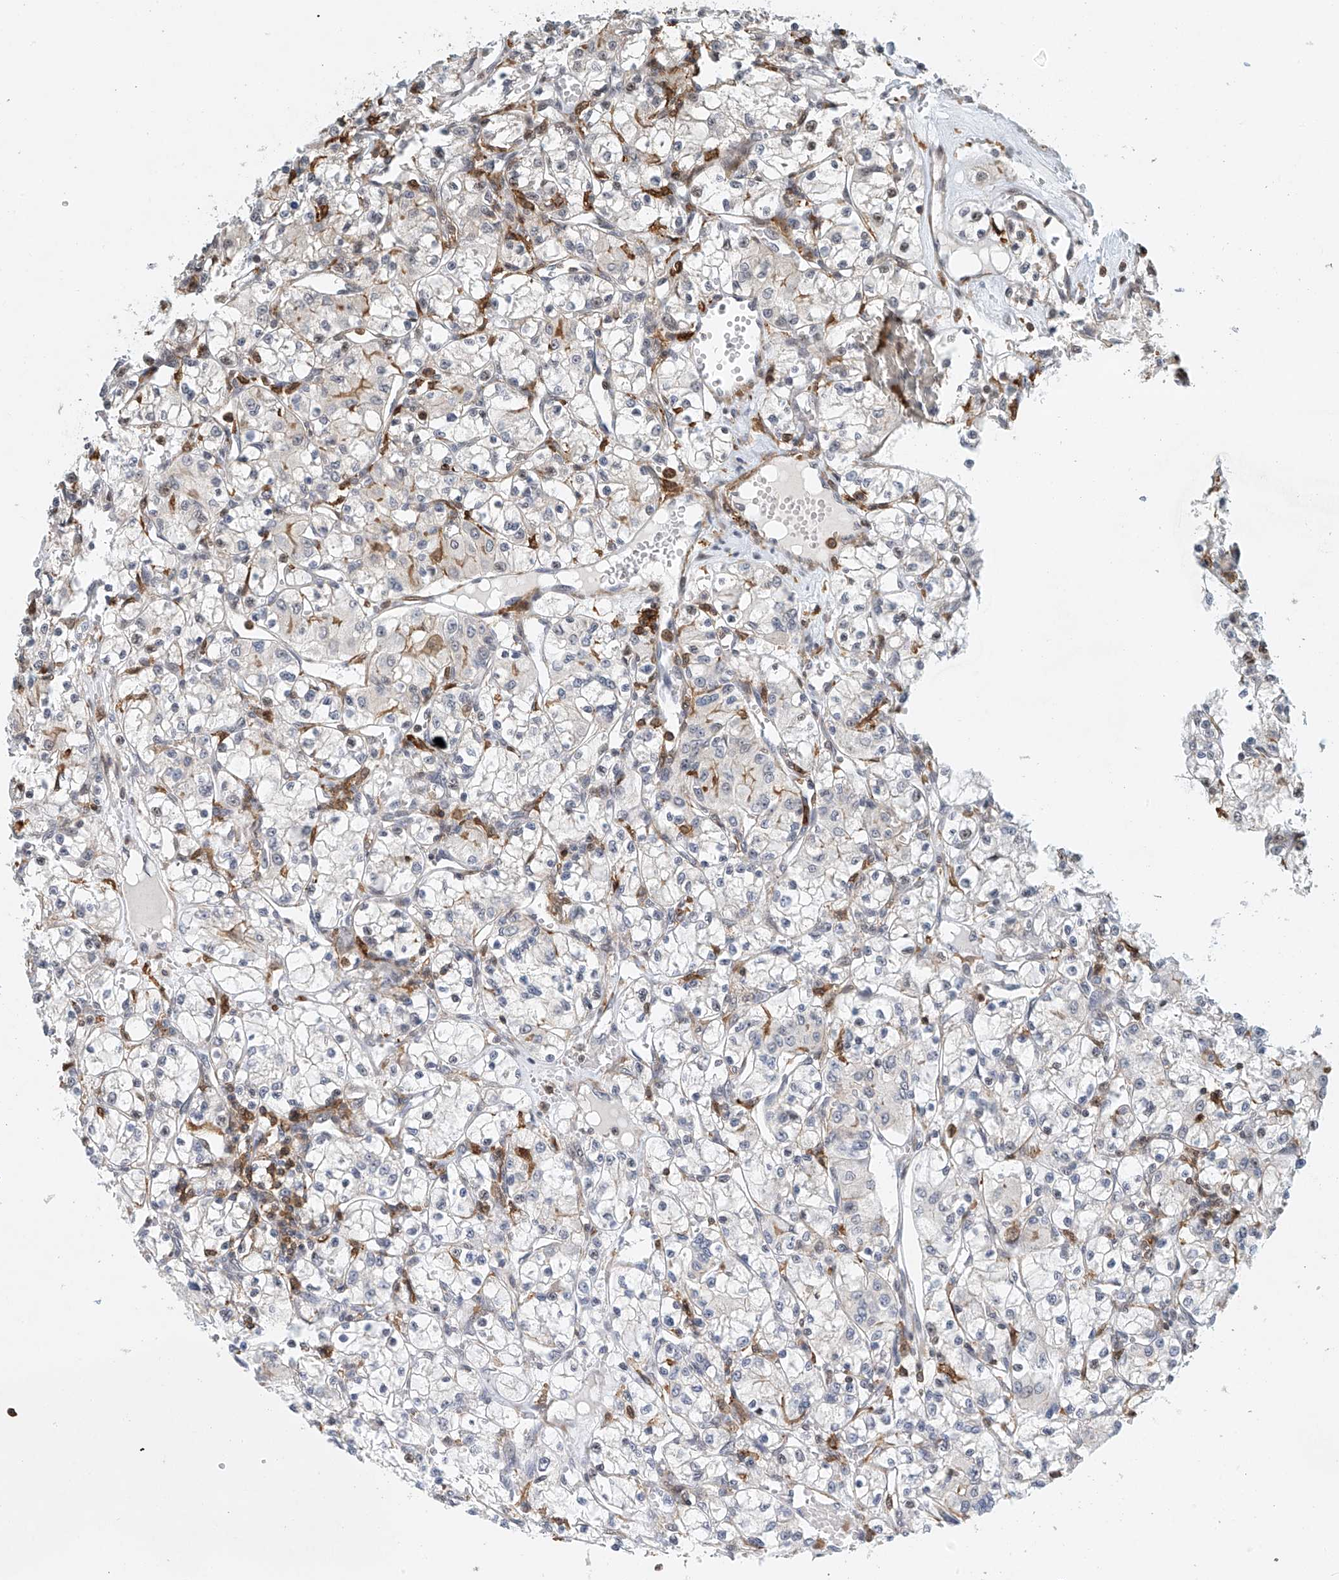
{"staining": {"intensity": "negative", "quantity": "none", "location": "none"}, "tissue": "renal cancer", "cell_type": "Tumor cells", "image_type": "cancer", "snomed": [{"axis": "morphology", "description": "Adenocarcinoma, NOS"}, {"axis": "topography", "description": "Kidney"}], "caption": "Protein analysis of renal adenocarcinoma reveals no significant staining in tumor cells.", "gene": "MICAL1", "patient": {"sex": "female", "age": 59}}